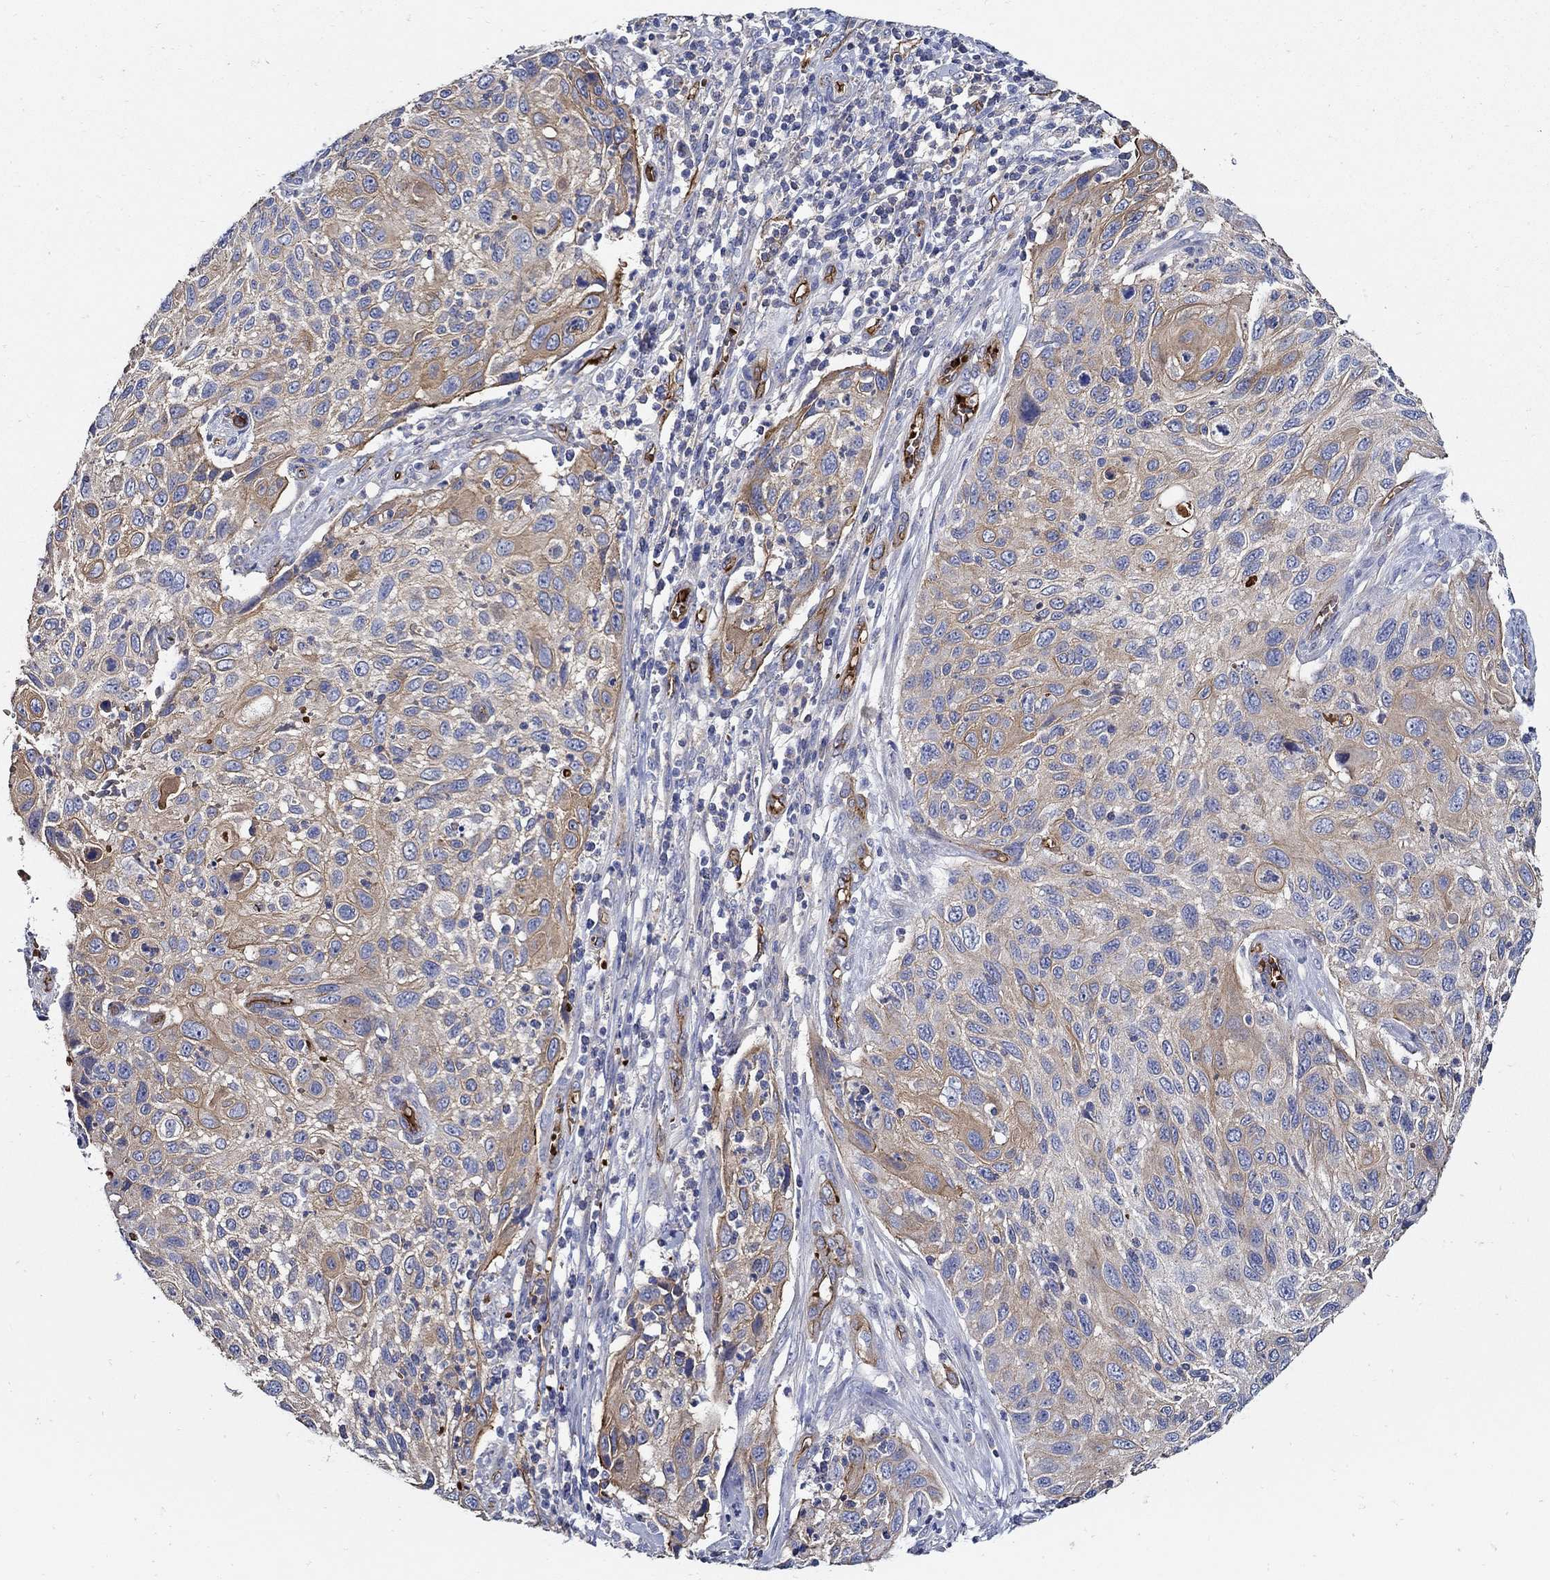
{"staining": {"intensity": "moderate", "quantity": ">75%", "location": "cytoplasmic/membranous"}, "tissue": "cervical cancer", "cell_type": "Tumor cells", "image_type": "cancer", "snomed": [{"axis": "morphology", "description": "Squamous cell carcinoma, NOS"}, {"axis": "topography", "description": "Cervix"}], "caption": "Immunohistochemistry (IHC) (DAB (3,3'-diaminobenzidine)) staining of squamous cell carcinoma (cervical) exhibits moderate cytoplasmic/membranous protein positivity in approximately >75% of tumor cells.", "gene": "APBB3", "patient": {"sex": "female", "age": 70}}